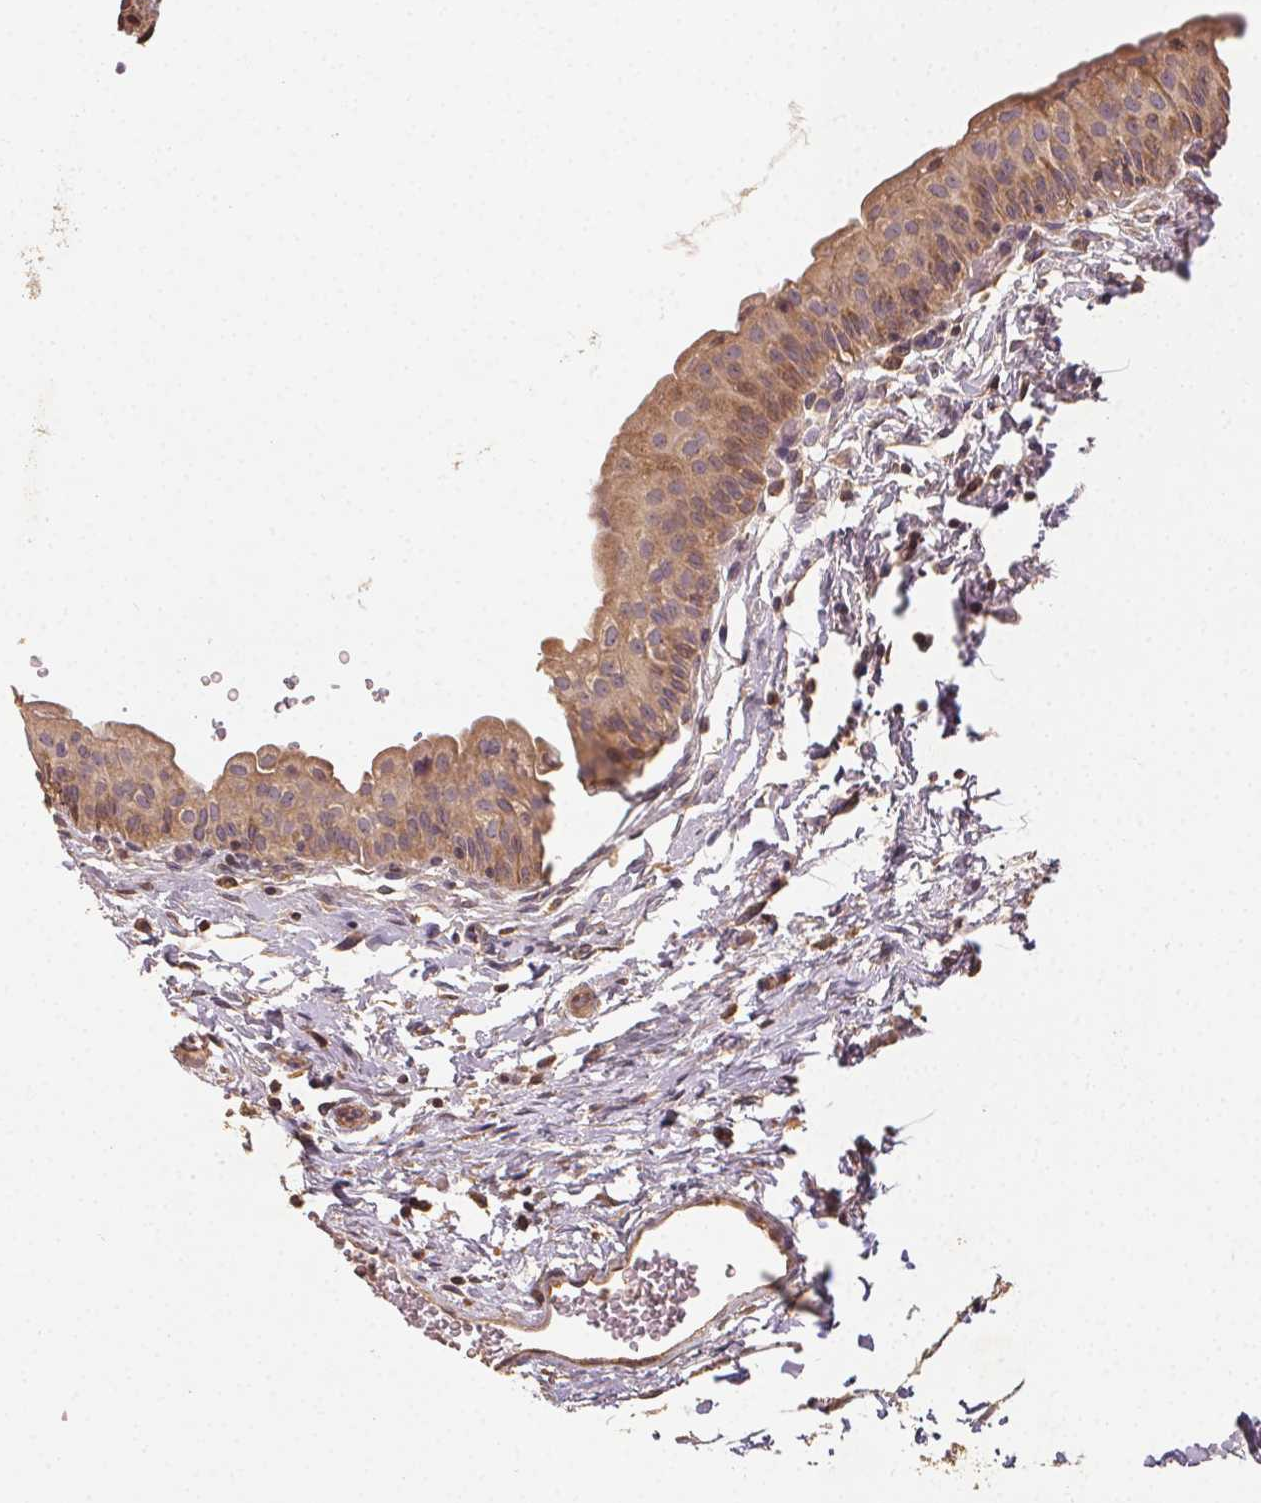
{"staining": {"intensity": "moderate", "quantity": ">75%", "location": "cytoplasmic/membranous"}, "tissue": "urinary bladder", "cell_type": "Urothelial cells", "image_type": "normal", "snomed": [{"axis": "morphology", "description": "Normal tissue, NOS"}, {"axis": "topography", "description": "Urinary bladder"}], "caption": "DAB (3,3'-diaminobenzidine) immunohistochemical staining of benign human urinary bladder shows moderate cytoplasmic/membranous protein staining in about >75% of urothelial cells. Immunohistochemistry (ihc) stains the protein of interest in brown and the nuclei are stained blue.", "gene": "RALA", "patient": {"sex": "male", "age": 56}}